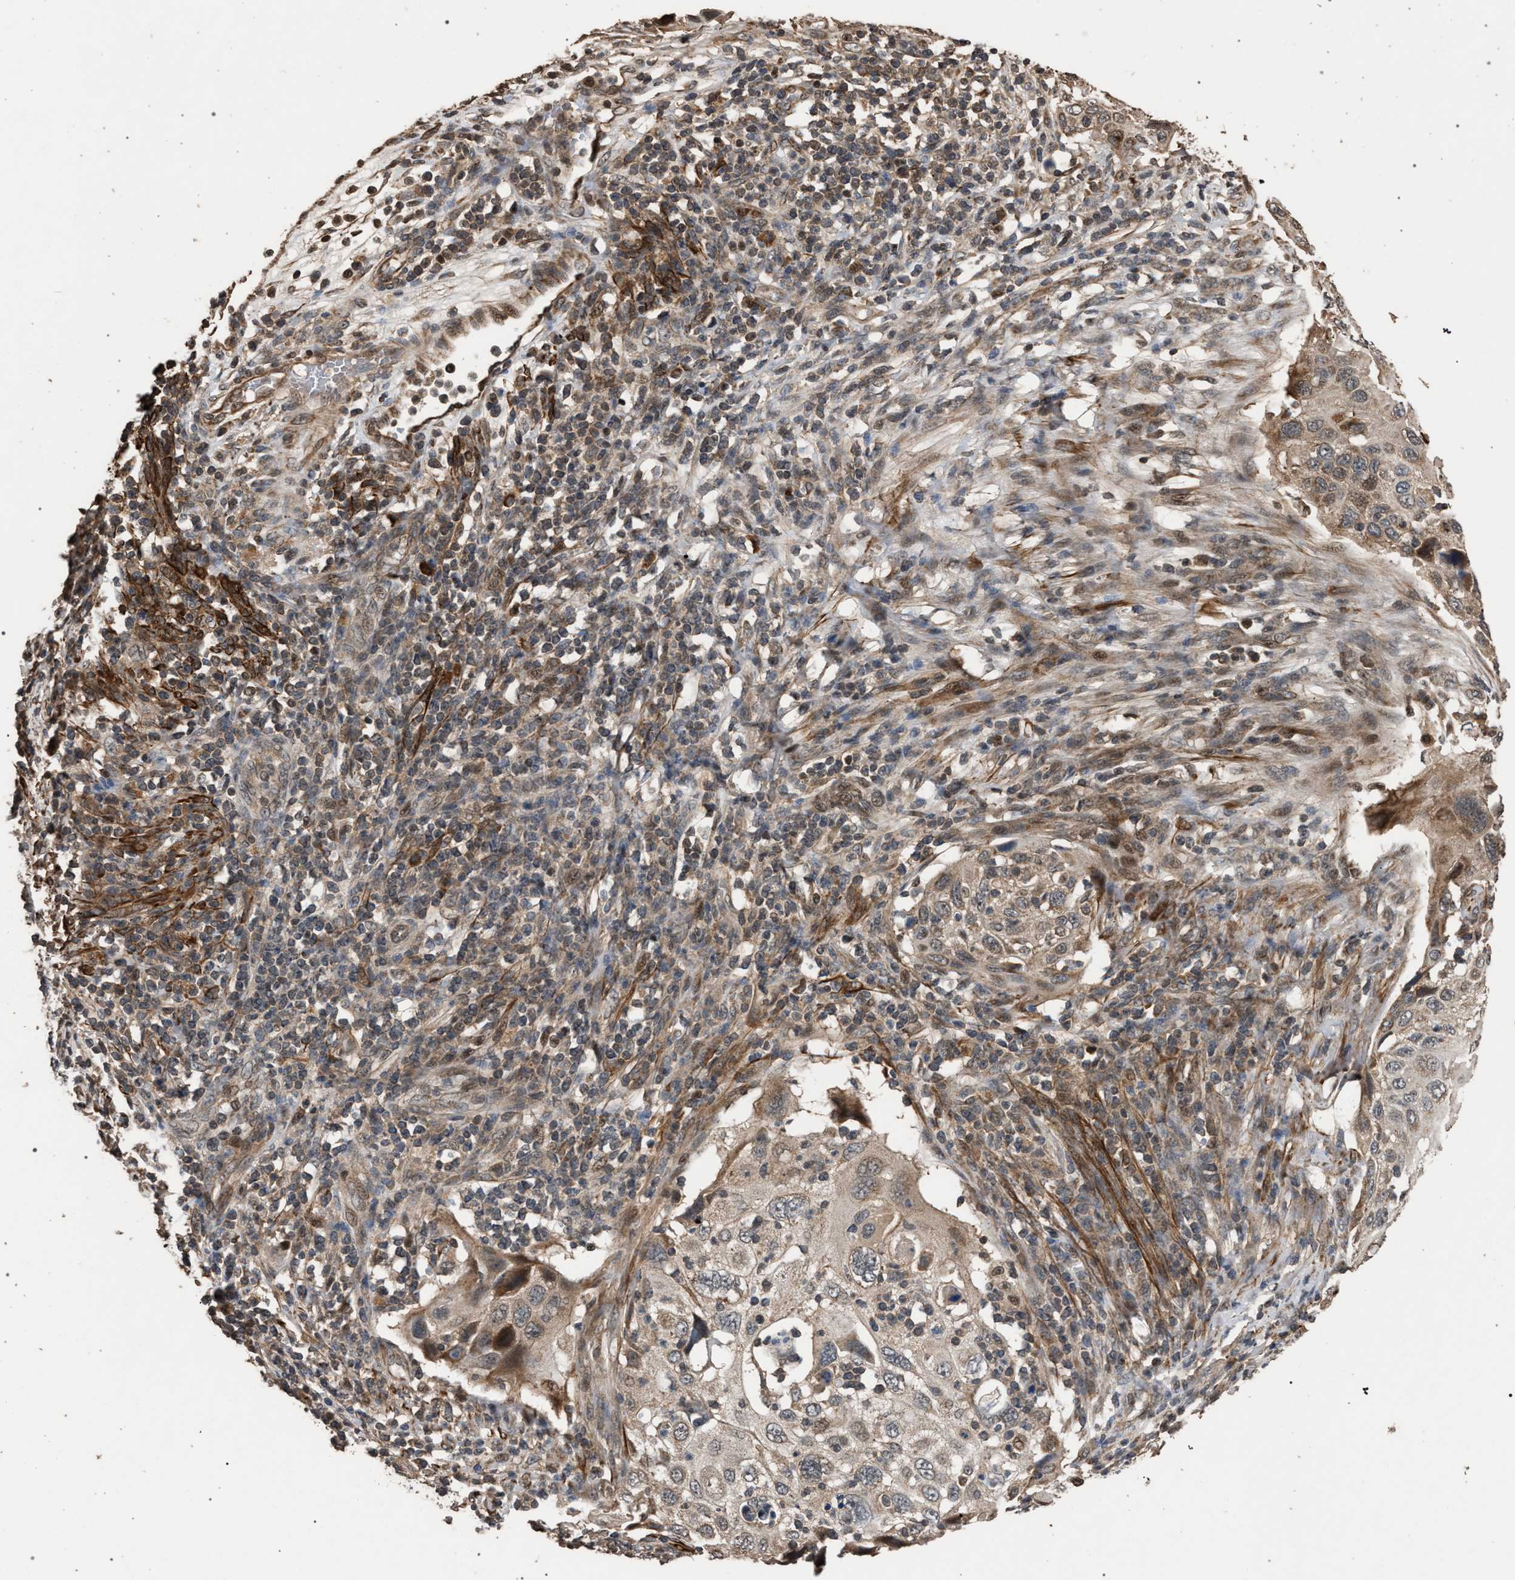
{"staining": {"intensity": "weak", "quantity": ">75%", "location": "cytoplasmic/membranous"}, "tissue": "cervical cancer", "cell_type": "Tumor cells", "image_type": "cancer", "snomed": [{"axis": "morphology", "description": "Squamous cell carcinoma, NOS"}, {"axis": "topography", "description": "Cervix"}], "caption": "Approximately >75% of tumor cells in cervical cancer (squamous cell carcinoma) show weak cytoplasmic/membranous protein staining as visualized by brown immunohistochemical staining.", "gene": "NAA35", "patient": {"sex": "female", "age": 70}}